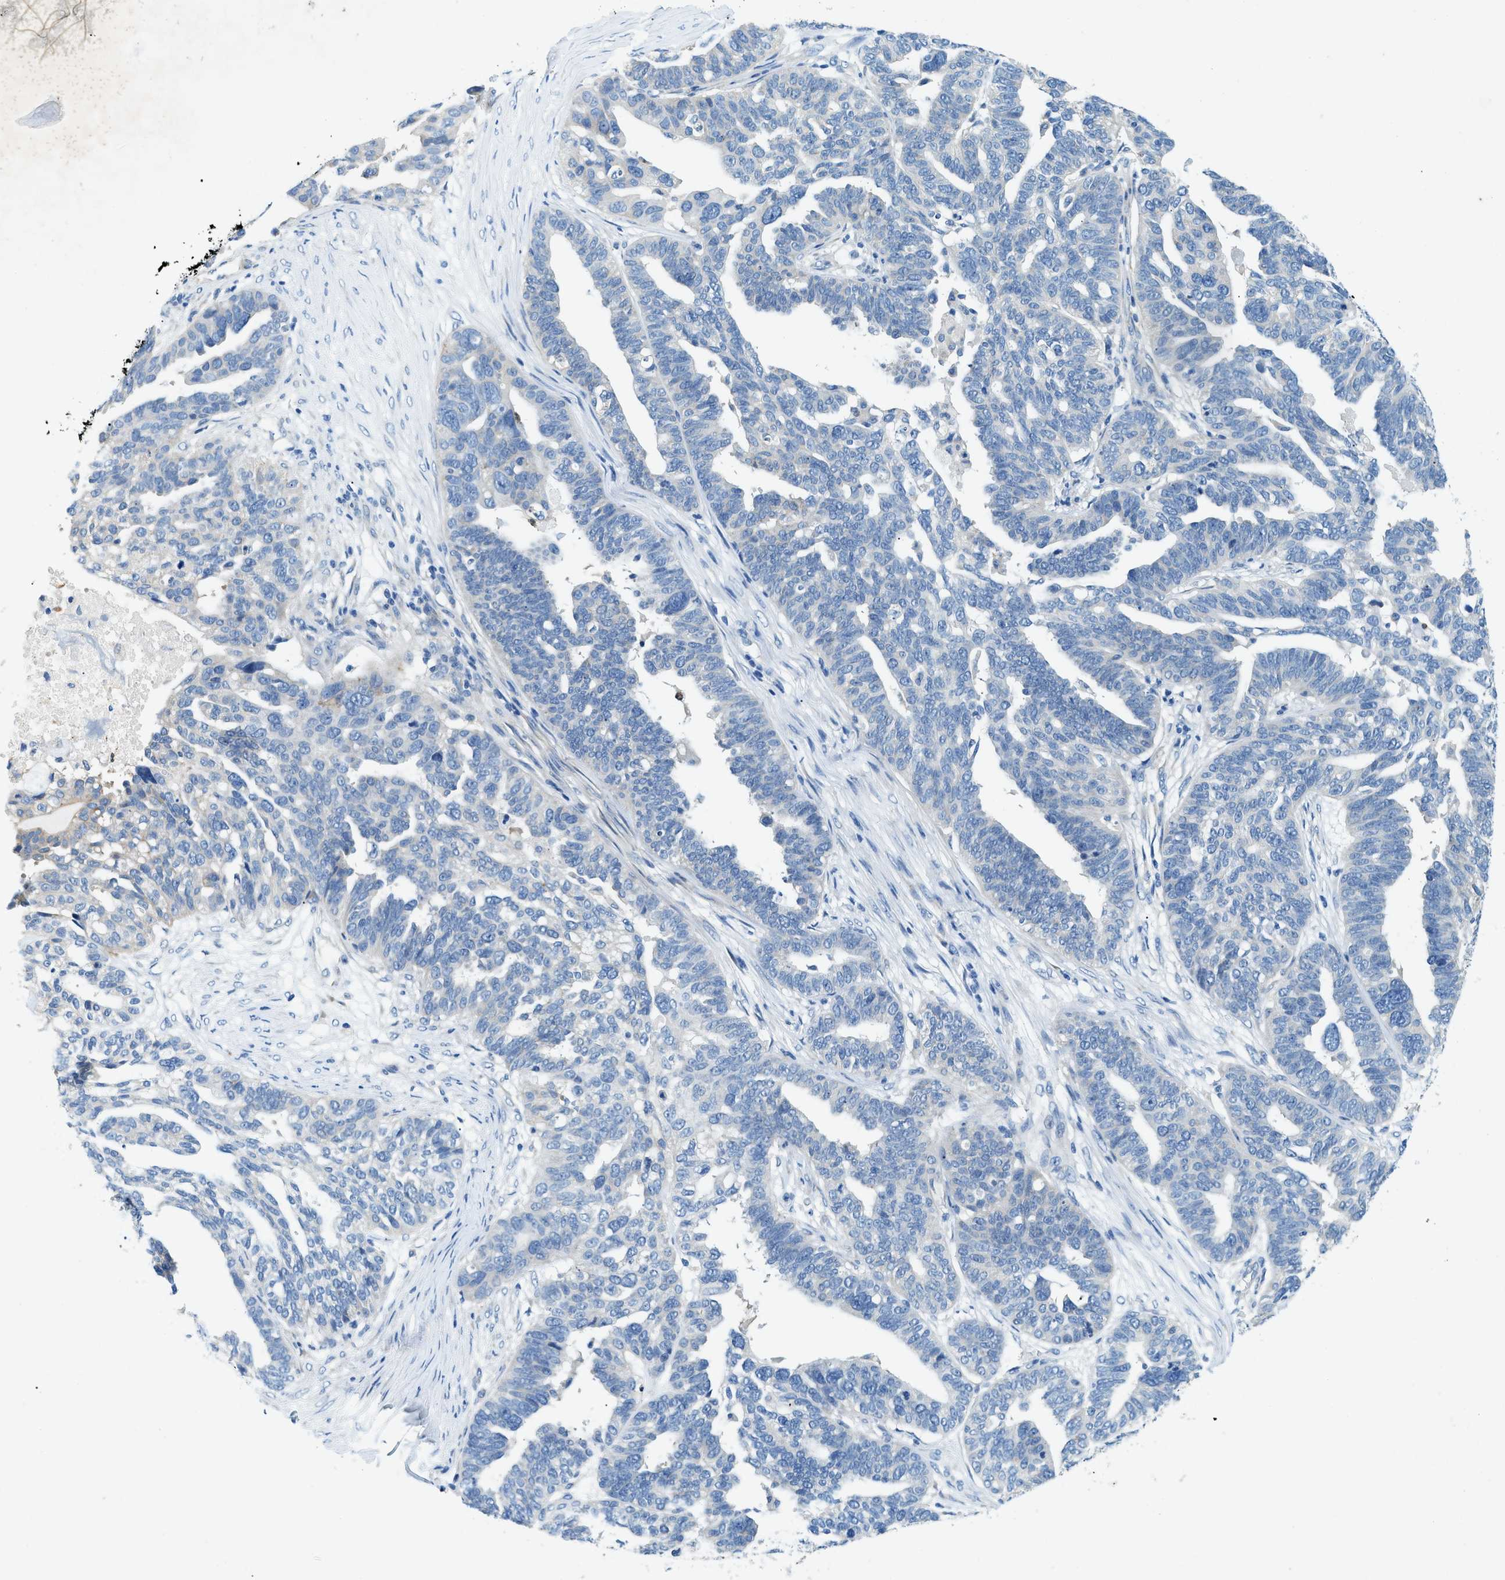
{"staining": {"intensity": "negative", "quantity": "none", "location": "none"}, "tissue": "ovarian cancer", "cell_type": "Tumor cells", "image_type": "cancer", "snomed": [{"axis": "morphology", "description": "Cystadenocarcinoma, serous, NOS"}, {"axis": "topography", "description": "Ovary"}], "caption": "Human ovarian serous cystadenocarcinoma stained for a protein using immunohistochemistry (IHC) reveals no staining in tumor cells.", "gene": "ZDHHC13", "patient": {"sex": "female", "age": 59}}